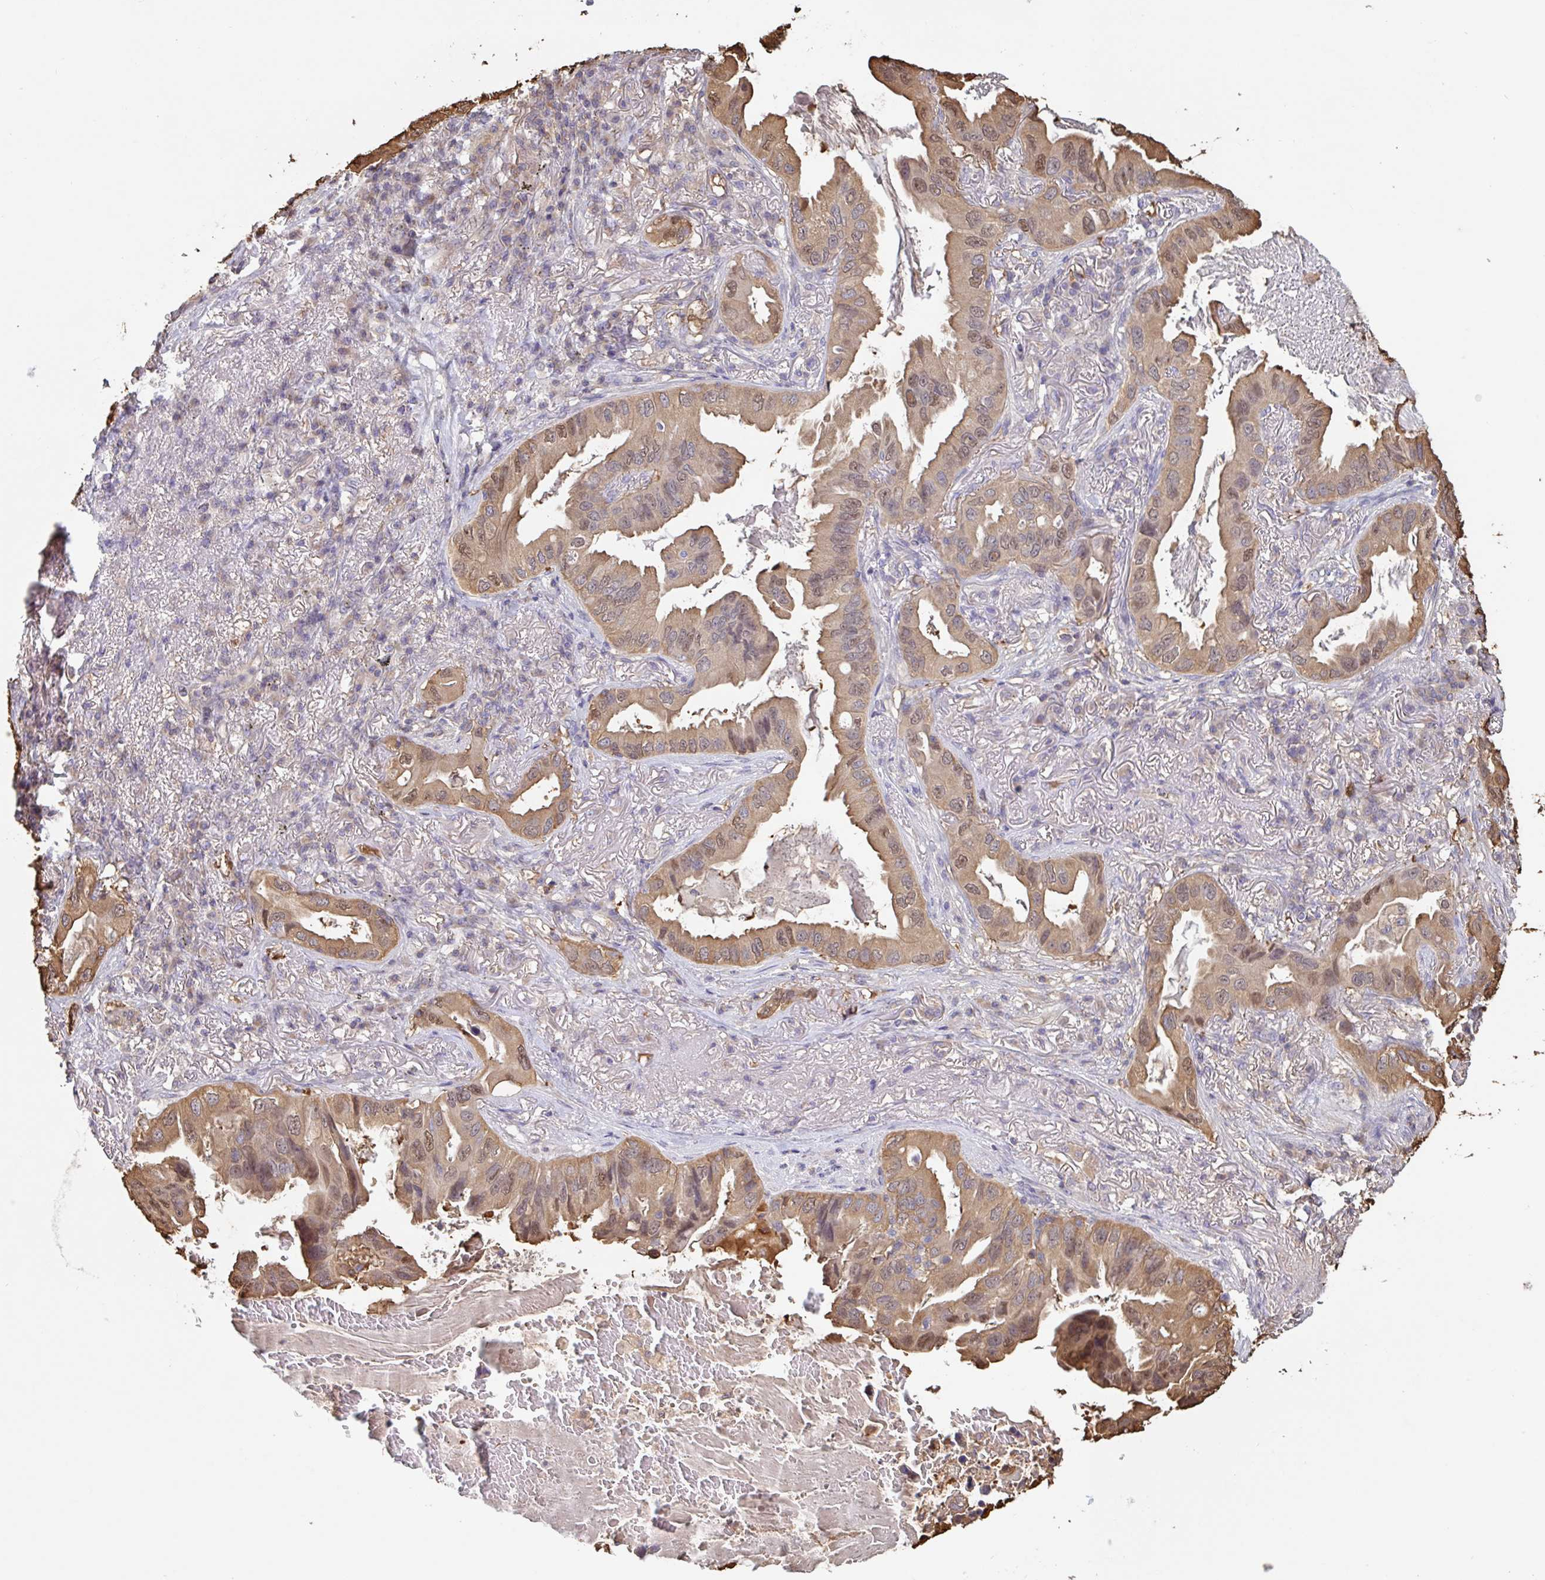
{"staining": {"intensity": "moderate", "quantity": ">75%", "location": "cytoplasmic/membranous,nuclear"}, "tissue": "lung cancer", "cell_type": "Tumor cells", "image_type": "cancer", "snomed": [{"axis": "morphology", "description": "Adenocarcinoma, NOS"}, {"axis": "topography", "description": "Lung"}], "caption": "Lung cancer (adenocarcinoma) was stained to show a protein in brown. There is medium levels of moderate cytoplasmic/membranous and nuclear expression in about >75% of tumor cells. Nuclei are stained in blue.", "gene": "OTOP2", "patient": {"sex": "female", "age": 69}}